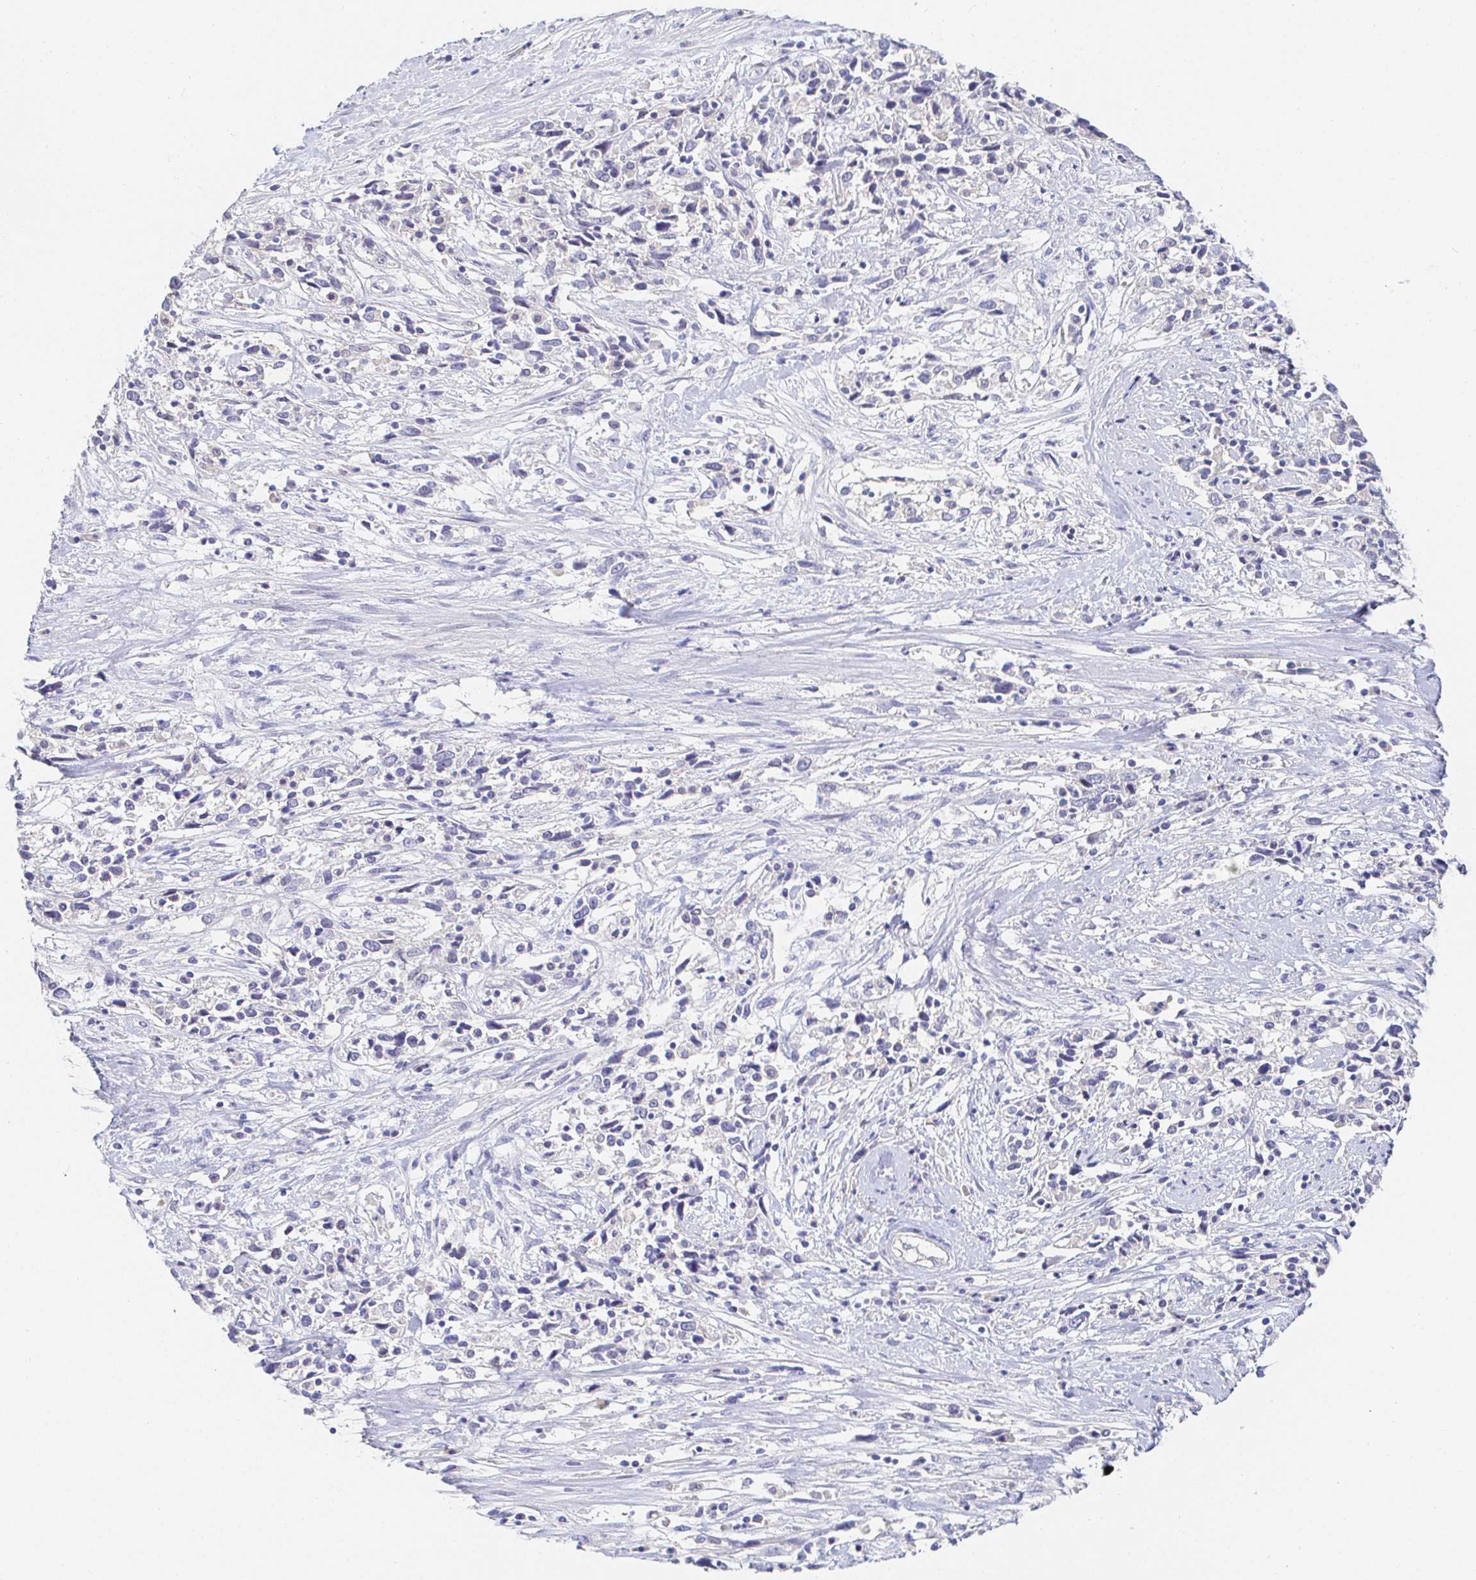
{"staining": {"intensity": "negative", "quantity": "none", "location": "none"}, "tissue": "cervical cancer", "cell_type": "Tumor cells", "image_type": "cancer", "snomed": [{"axis": "morphology", "description": "Adenocarcinoma, NOS"}, {"axis": "topography", "description": "Cervix"}], "caption": "Tumor cells are negative for protein expression in human cervical adenocarcinoma.", "gene": "PDE6B", "patient": {"sex": "female", "age": 40}}